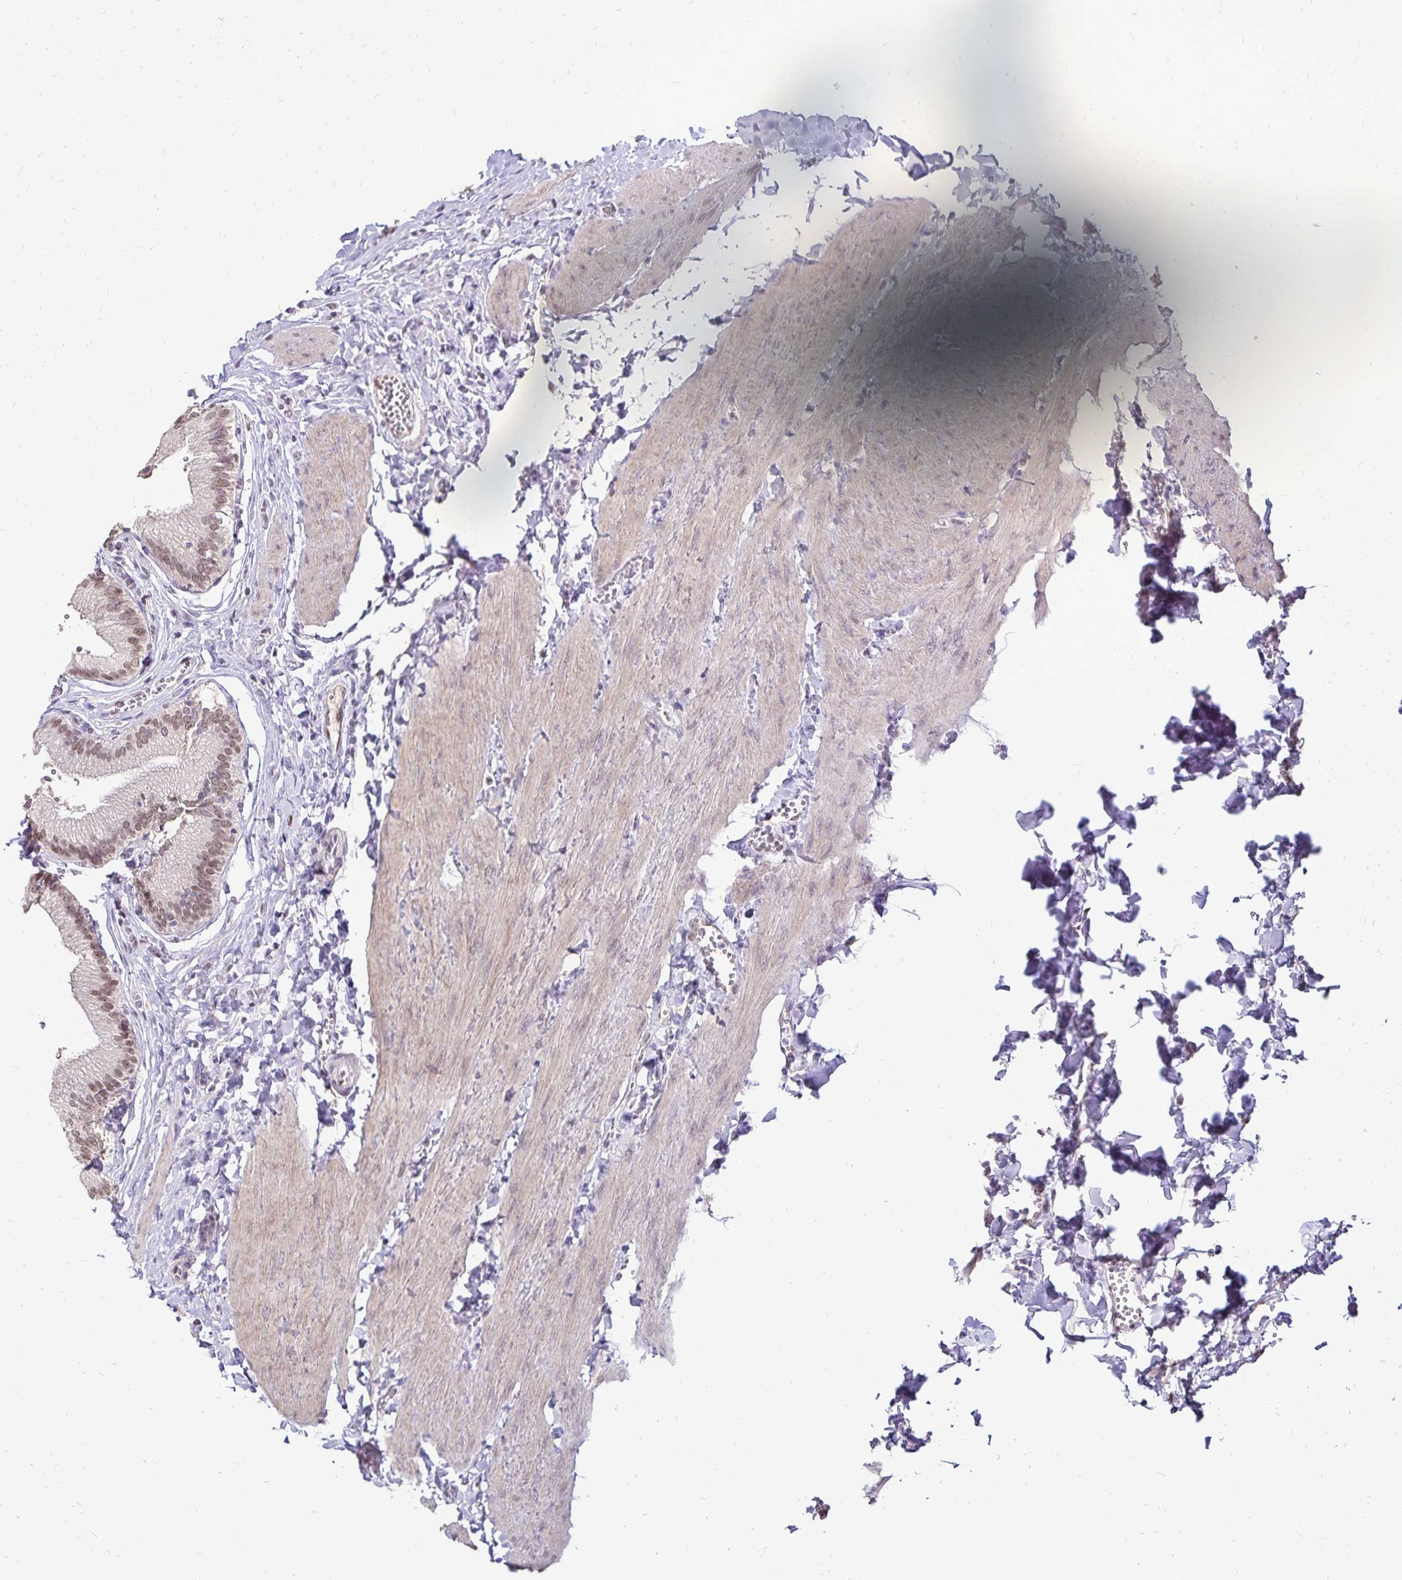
{"staining": {"intensity": "moderate", "quantity": ">75%", "location": "nuclear"}, "tissue": "gallbladder", "cell_type": "Glandular cells", "image_type": "normal", "snomed": [{"axis": "morphology", "description": "Normal tissue, NOS"}, {"axis": "topography", "description": "Gallbladder"}, {"axis": "topography", "description": "Peripheral nerve tissue"}], "caption": "High-power microscopy captured an IHC image of unremarkable gallbladder, revealing moderate nuclear staining in about >75% of glandular cells. Using DAB (brown) and hematoxylin (blue) stains, captured at high magnification using brightfield microscopy.", "gene": "POLB", "patient": {"sex": "male", "age": 17}}